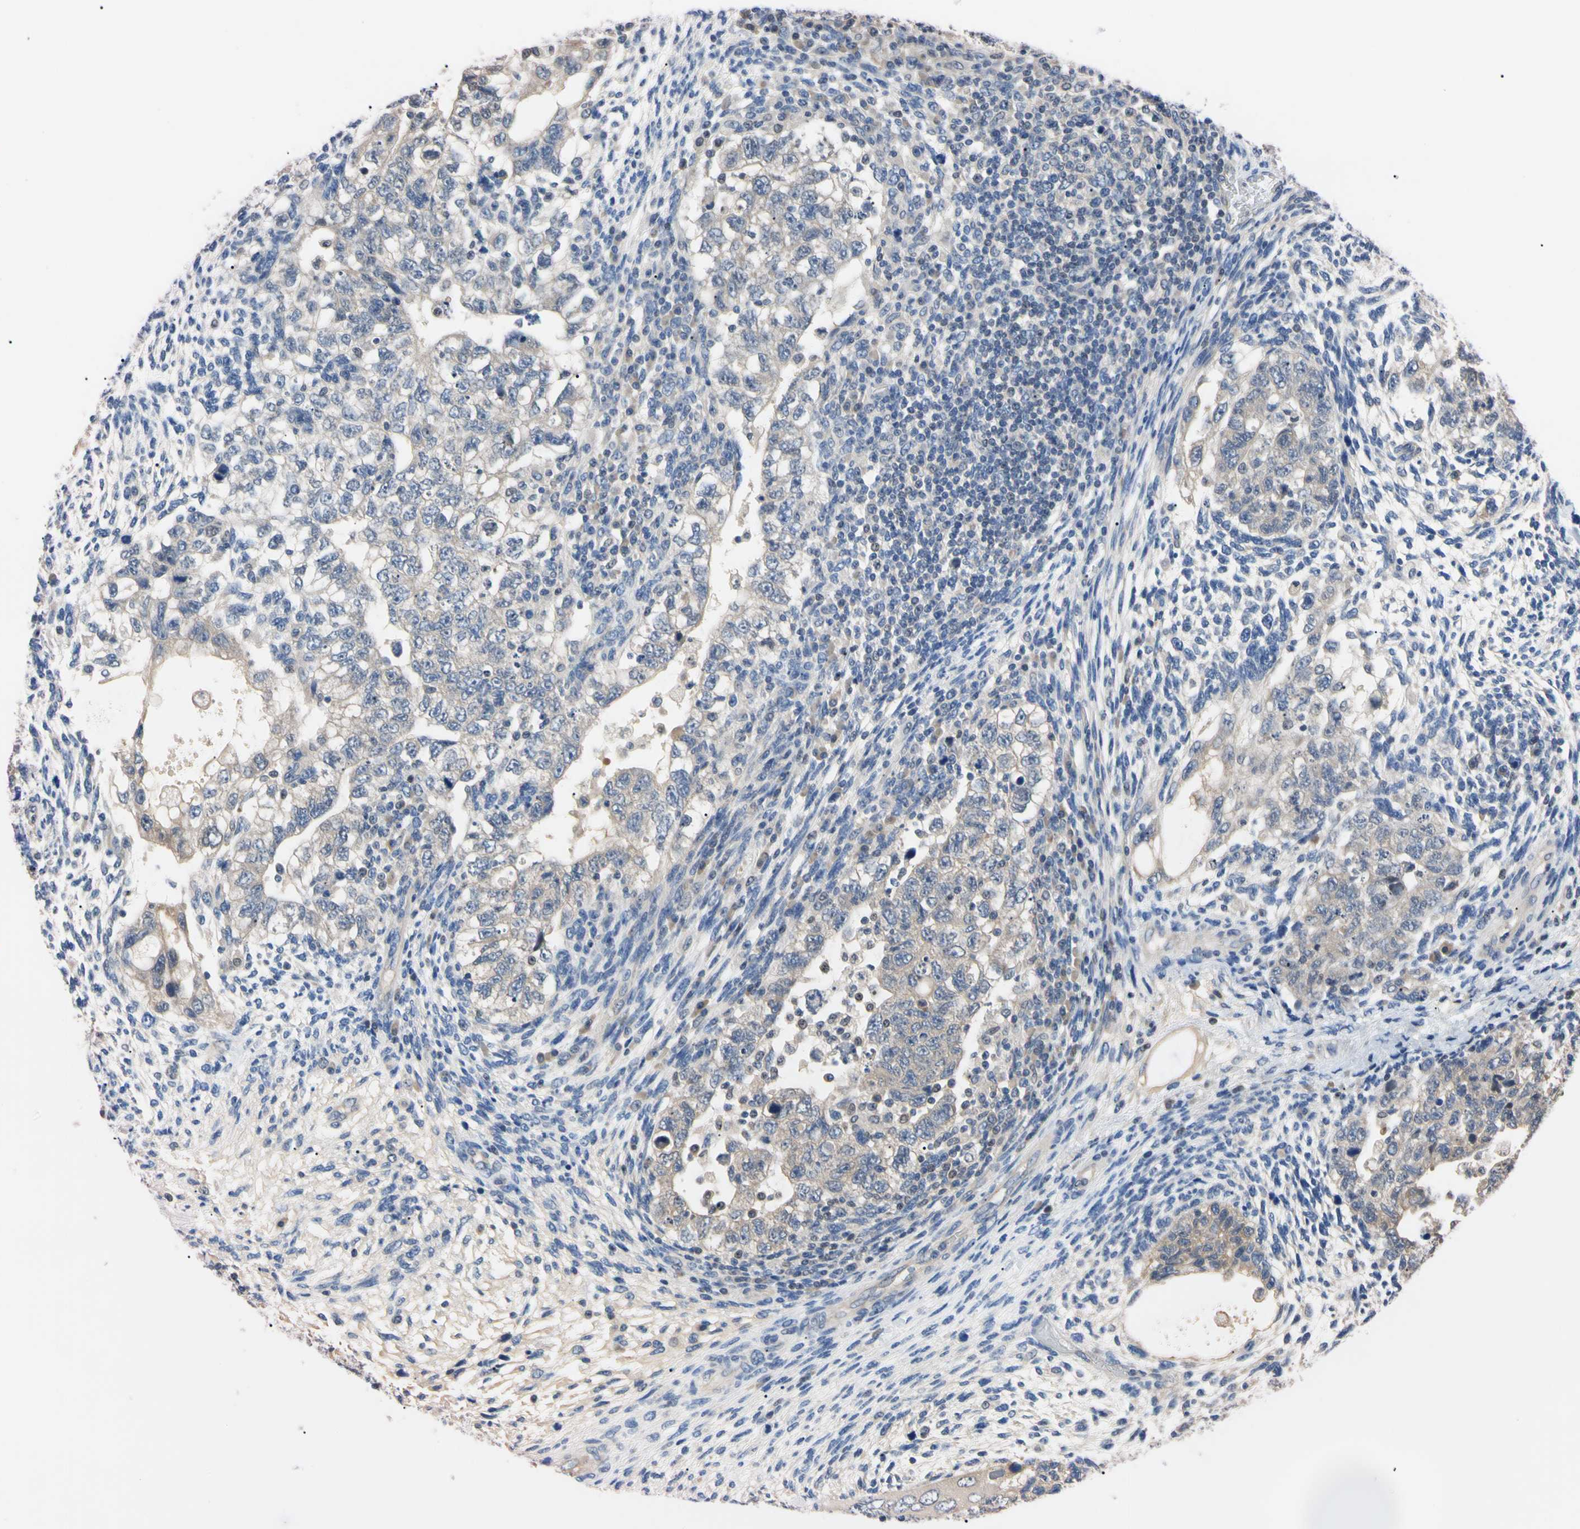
{"staining": {"intensity": "weak", "quantity": "25%-75%", "location": "cytoplasmic/membranous"}, "tissue": "testis cancer", "cell_type": "Tumor cells", "image_type": "cancer", "snomed": [{"axis": "morphology", "description": "Normal tissue, NOS"}, {"axis": "morphology", "description": "Carcinoma, Embryonal, NOS"}, {"axis": "topography", "description": "Testis"}], "caption": "Immunohistochemistry (IHC) of human testis cancer (embryonal carcinoma) displays low levels of weak cytoplasmic/membranous staining in approximately 25%-75% of tumor cells.", "gene": "RARS1", "patient": {"sex": "male", "age": 36}}